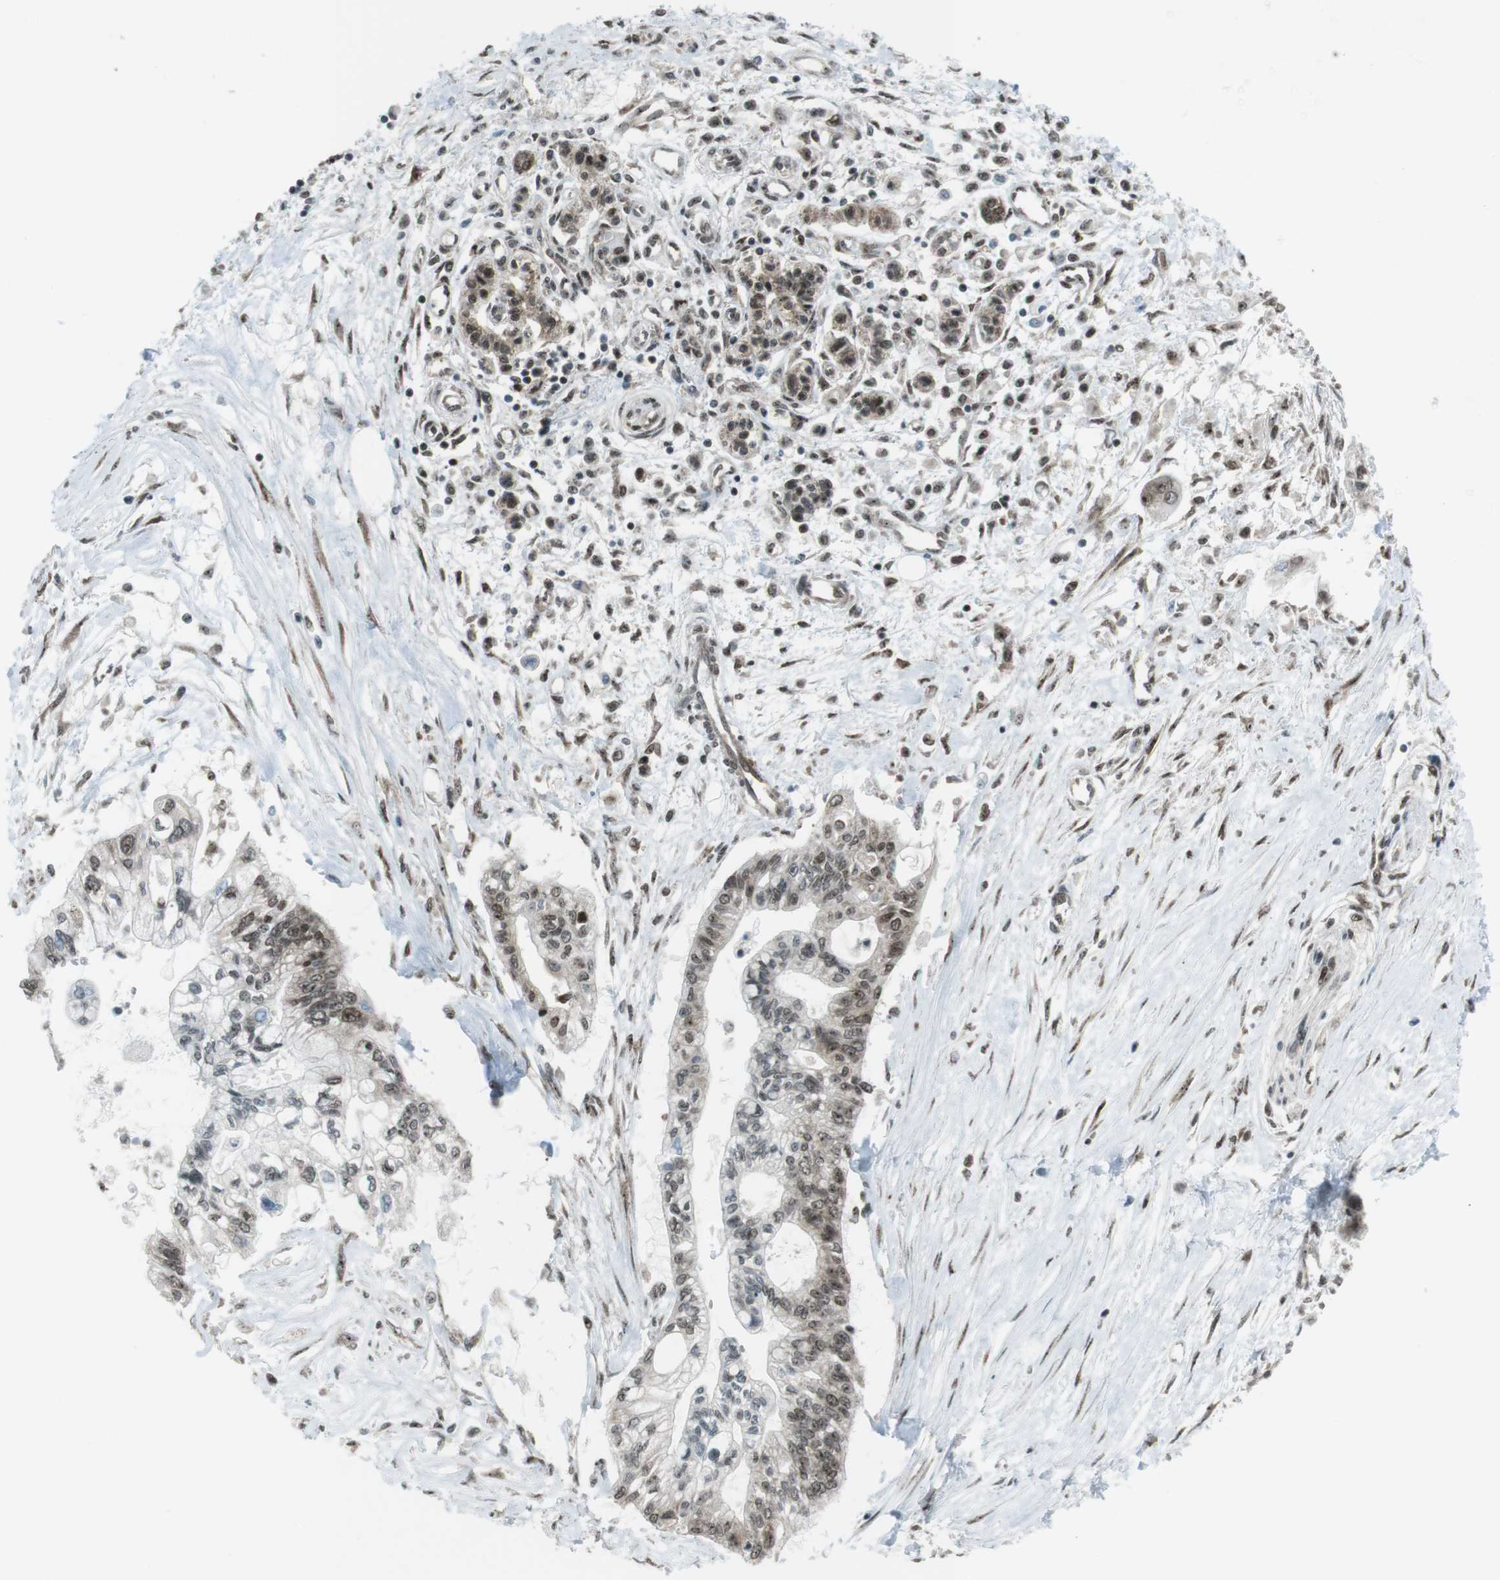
{"staining": {"intensity": "moderate", "quantity": "25%-75%", "location": "cytoplasmic/membranous,nuclear"}, "tissue": "pancreatic cancer", "cell_type": "Tumor cells", "image_type": "cancer", "snomed": [{"axis": "morphology", "description": "Adenocarcinoma, NOS"}, {"axis": "topography", "description": "Pancreas"}], "caption": "A histopathology image of pancreatic cancer stained for a protein shows moderate cytoplasmic/membranous and nuclear brown staining in tumor cells. (brown staining indicates protein expression, while blue staining denotes nuclei).", "gene": "CSNK1D", "patient": {"sex": "female", "age": 77}}